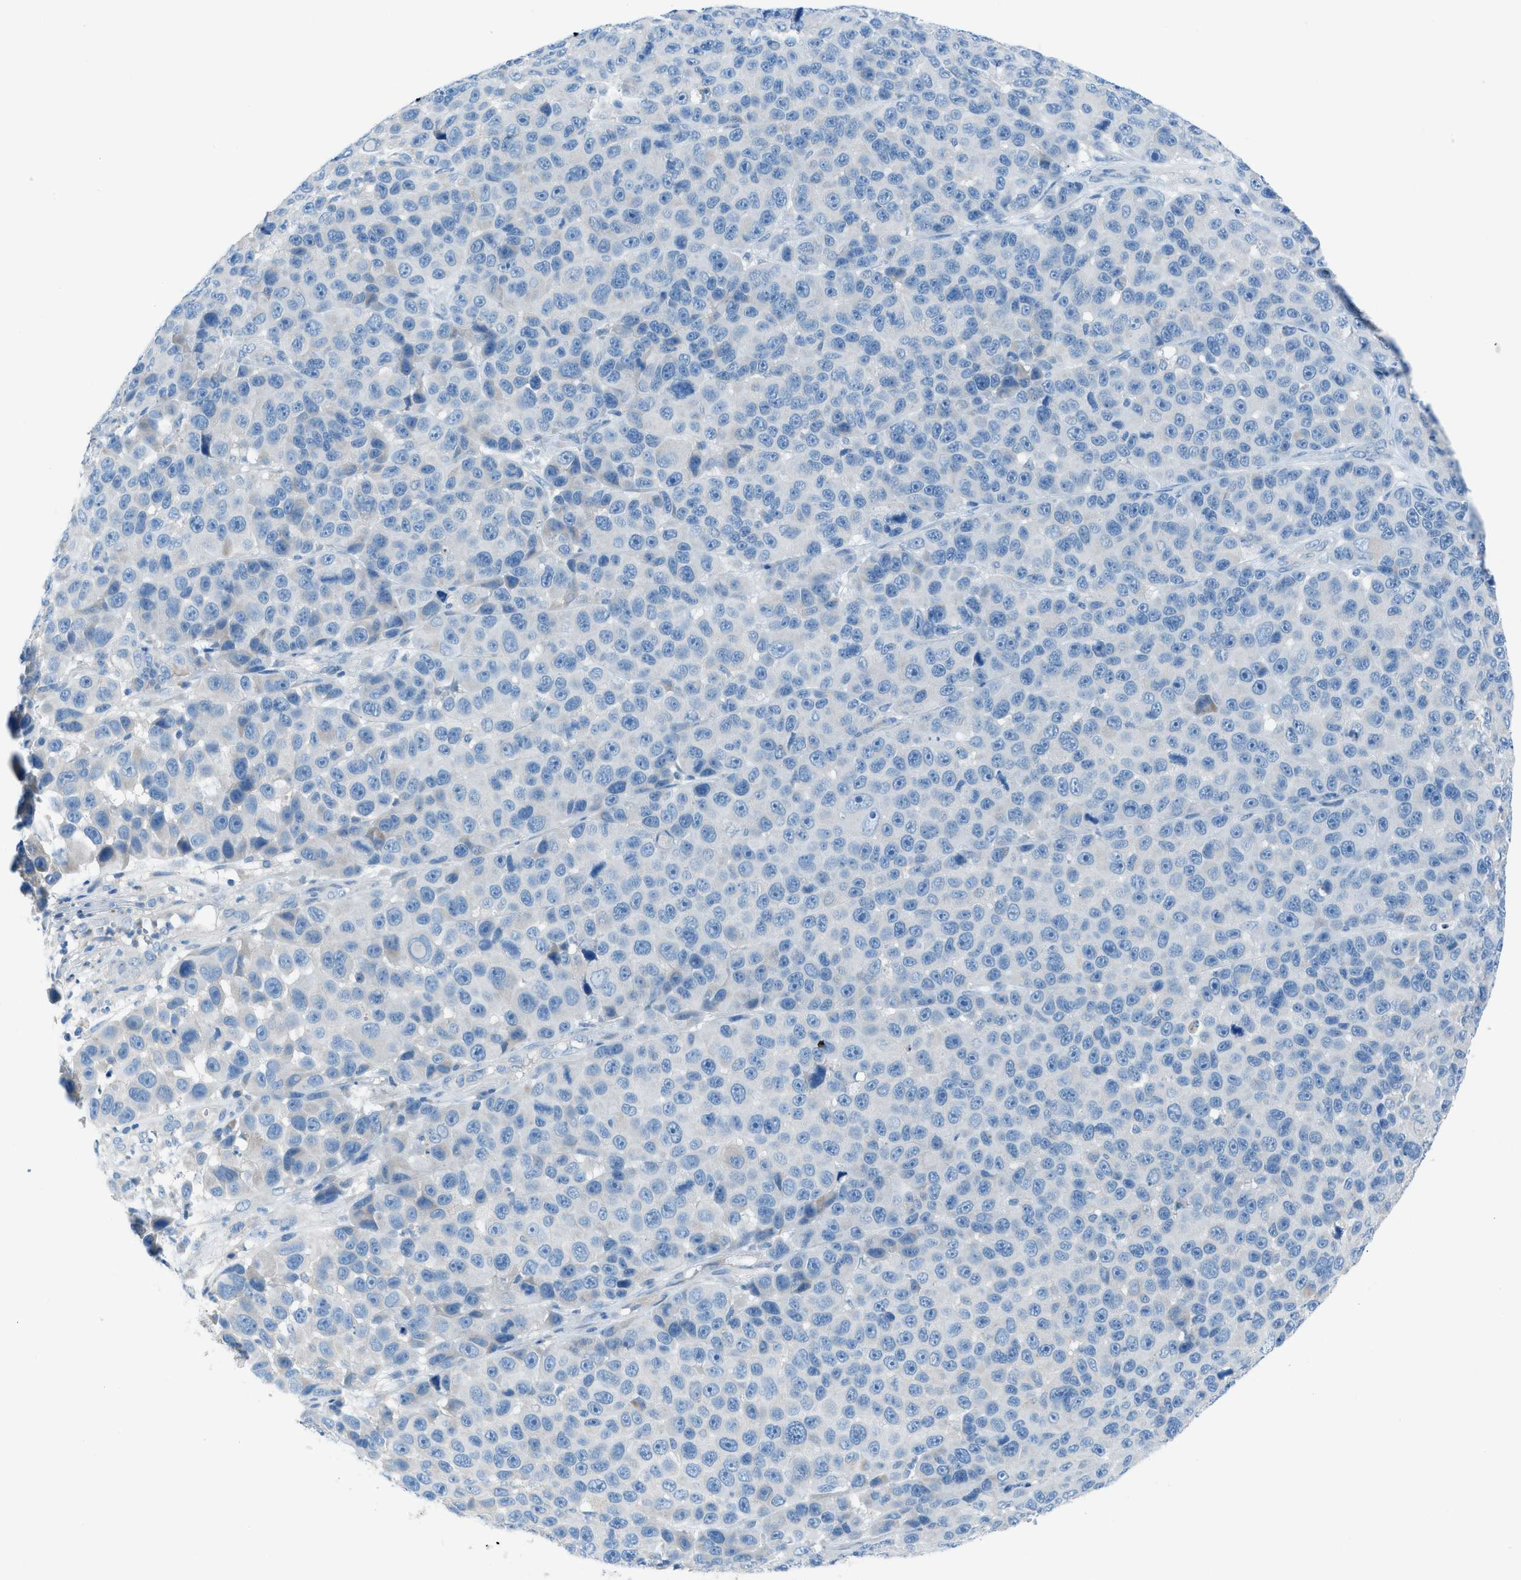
{"staining": {"intensity": "negative", "quantity": "none", "location": "none"}, "tissue": "melanoma", "cell_type": "Tumor cells", "image_type": "cancer", "snomed": [{"axis": "morphology", "description": "Malignant melanoma, NOS"}, {"axis": "topography", "description": "Skin"}], "caption": "Tumor cells show no significant positivity in malignant melanoma.", "gene": "C5AR2", "patient": {"sex": "male", "age": 53}}